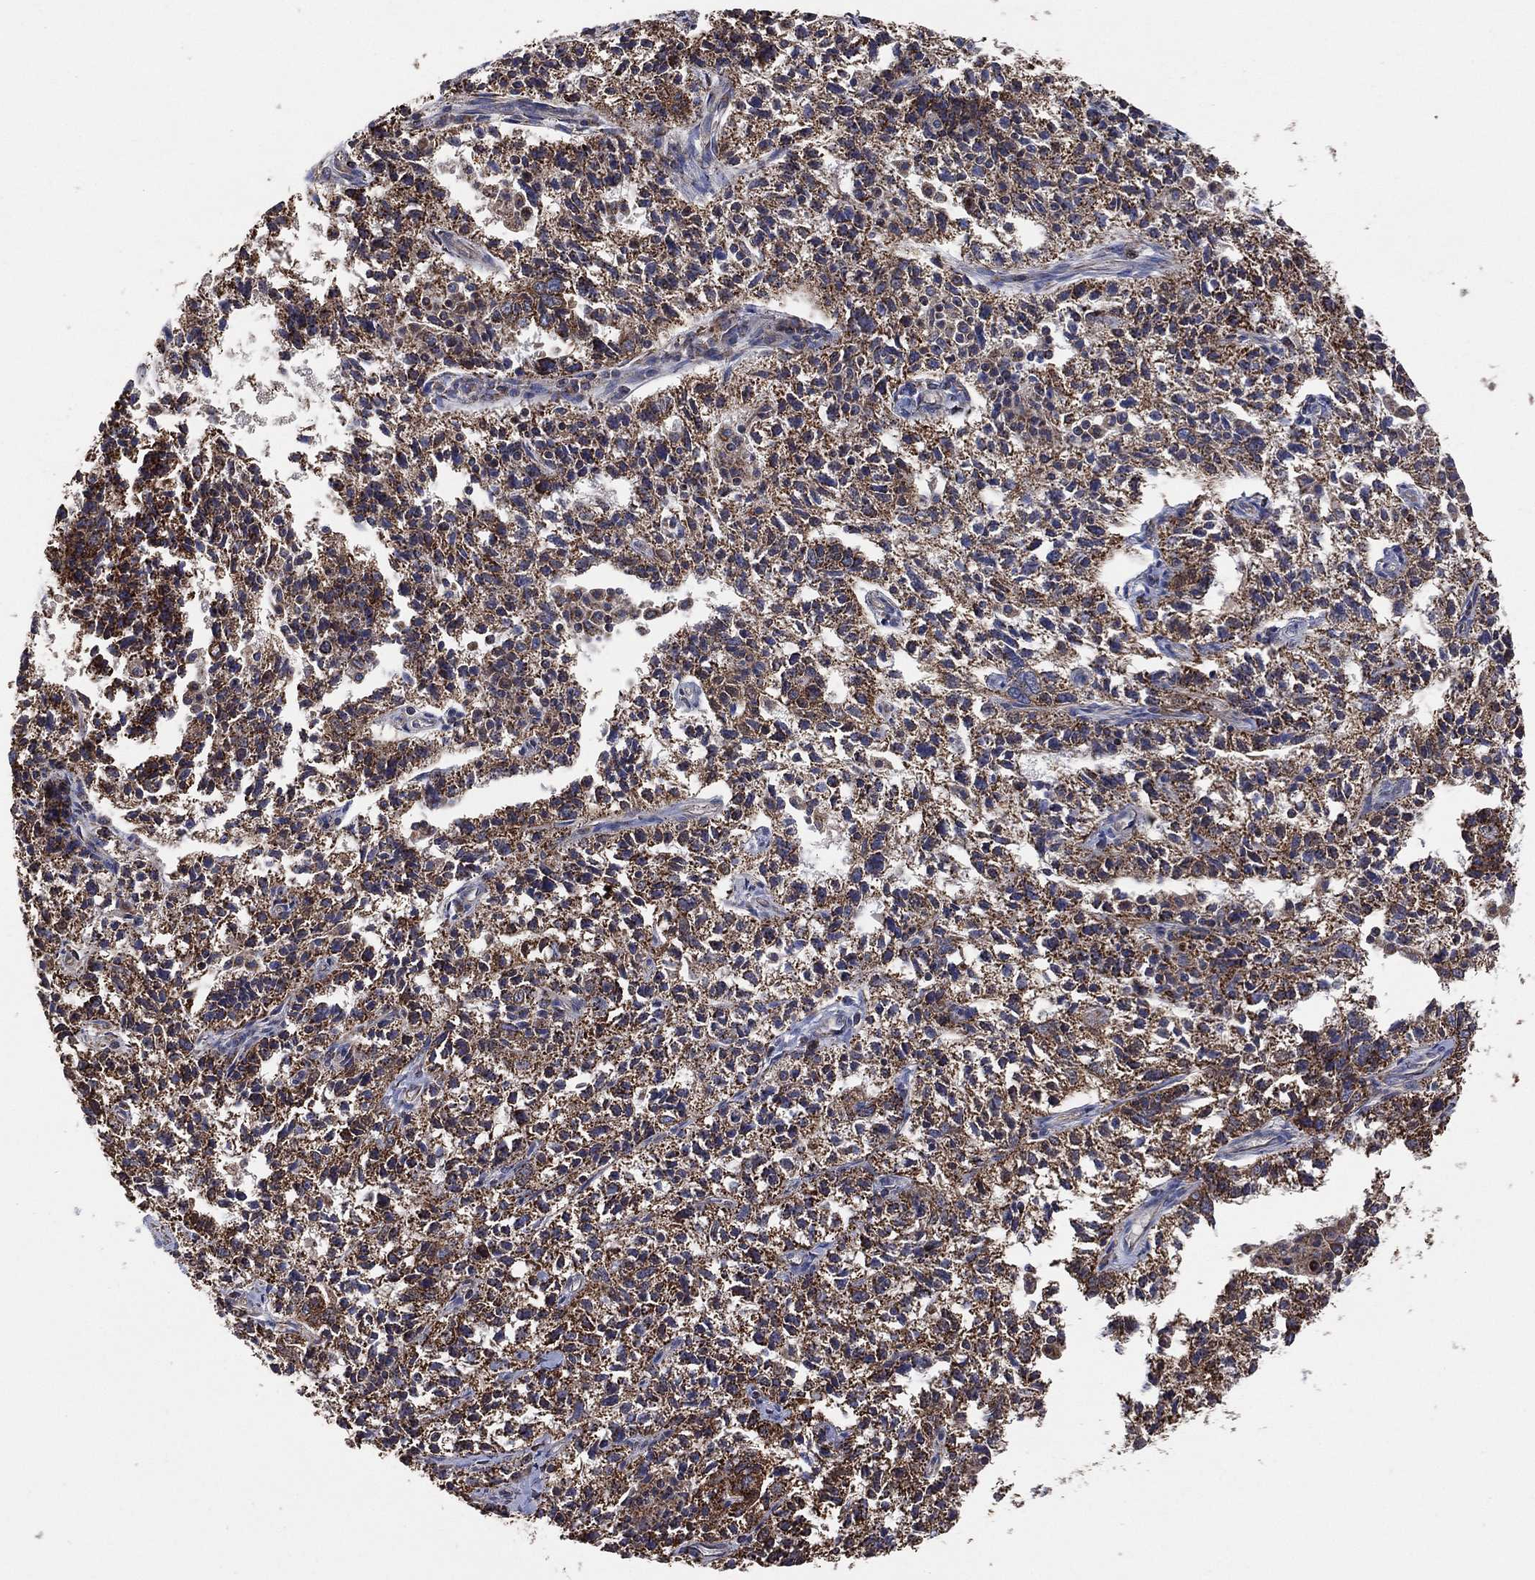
{"staining": {"intensity": "strong", "quantity": "25%-75%", "location": "cytoplasmic/membranous"}, "tissue": "ovarian cancer", "cell_type": "Tumor cells", "image_type": "cancer", "snomed": [{"axis": "morphology", "description": "Cystadenocarcinoma, serous, NOS"}, {"axis": "topography", "description": "Ovary"}], "caption": "Ovarian serous cystadenocarcinoma tissue reveals strong cytoplasmic/membranous positivity in about 25%-75% of tumor cells, visualized by immunohistochemistry. The protein is stained brown, and the nuclei are stained in blue (DAB (3,3'-diaminobenzidine) IHC with brightfield microscopy, high magnification).", "gene": "LIMD1", "patient": {"sex": "female", "age": 71}}